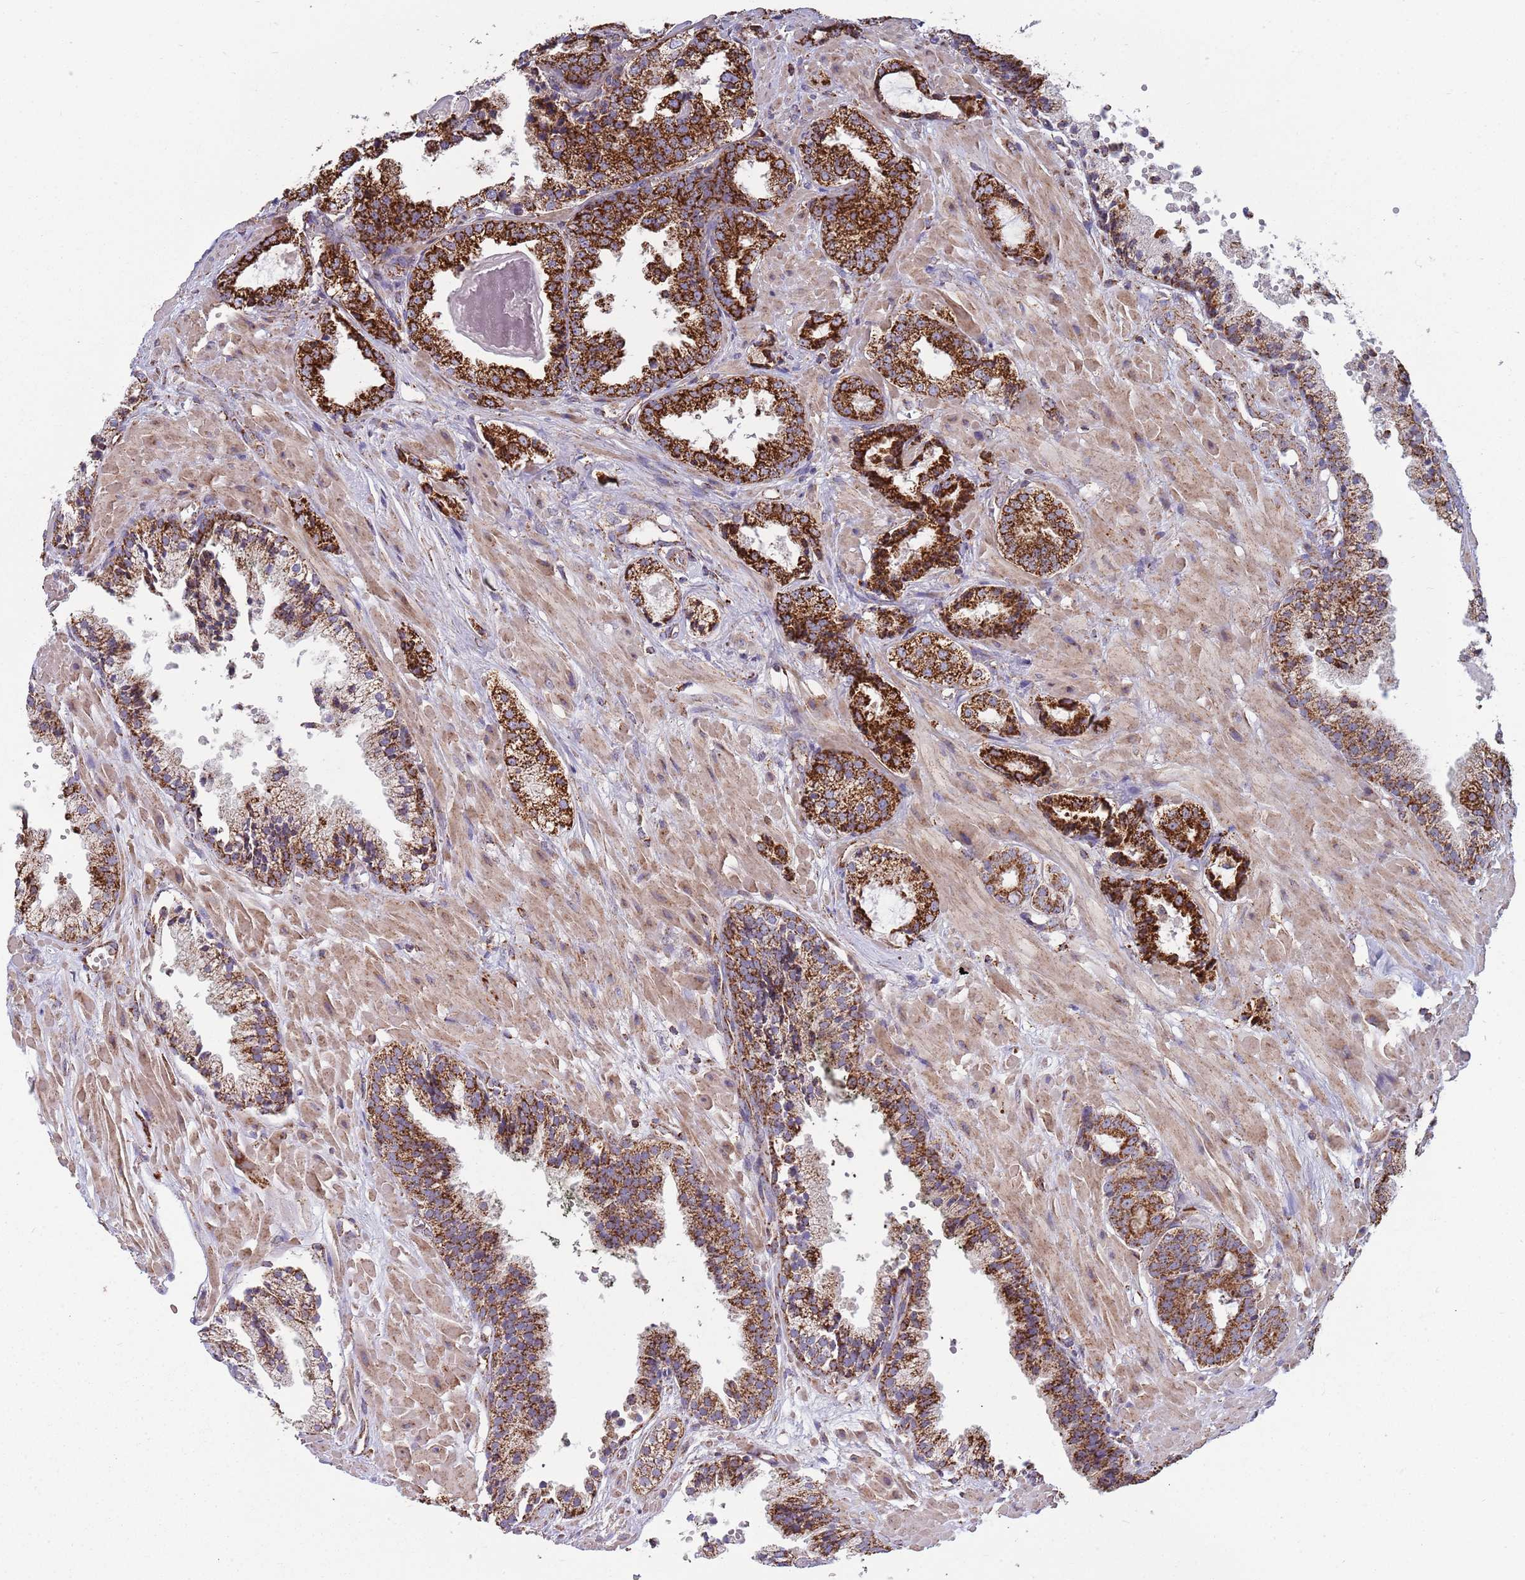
{"staining": {"intensity": "strong", "quantity": ">75%", "location": "cytoplasmic/membranous"}, "tissue": "prostate cancer", "cell_type": "Tumor cells", "image_type": "cancer", "snomed": [{"axis": "morphology", "description": "Adenocarcinoma, High grade"}, {"axis": "topography", "description": "Prostate"}], "caption": "Protein expression analysis of human adenocarcinoma (high-grade) (prostate) reveals strong cytoplasmic/membranous positivity in about >75% of tumor cells.", "gene": "VPS16", "patient": {"sex": "male", "age": 71}}